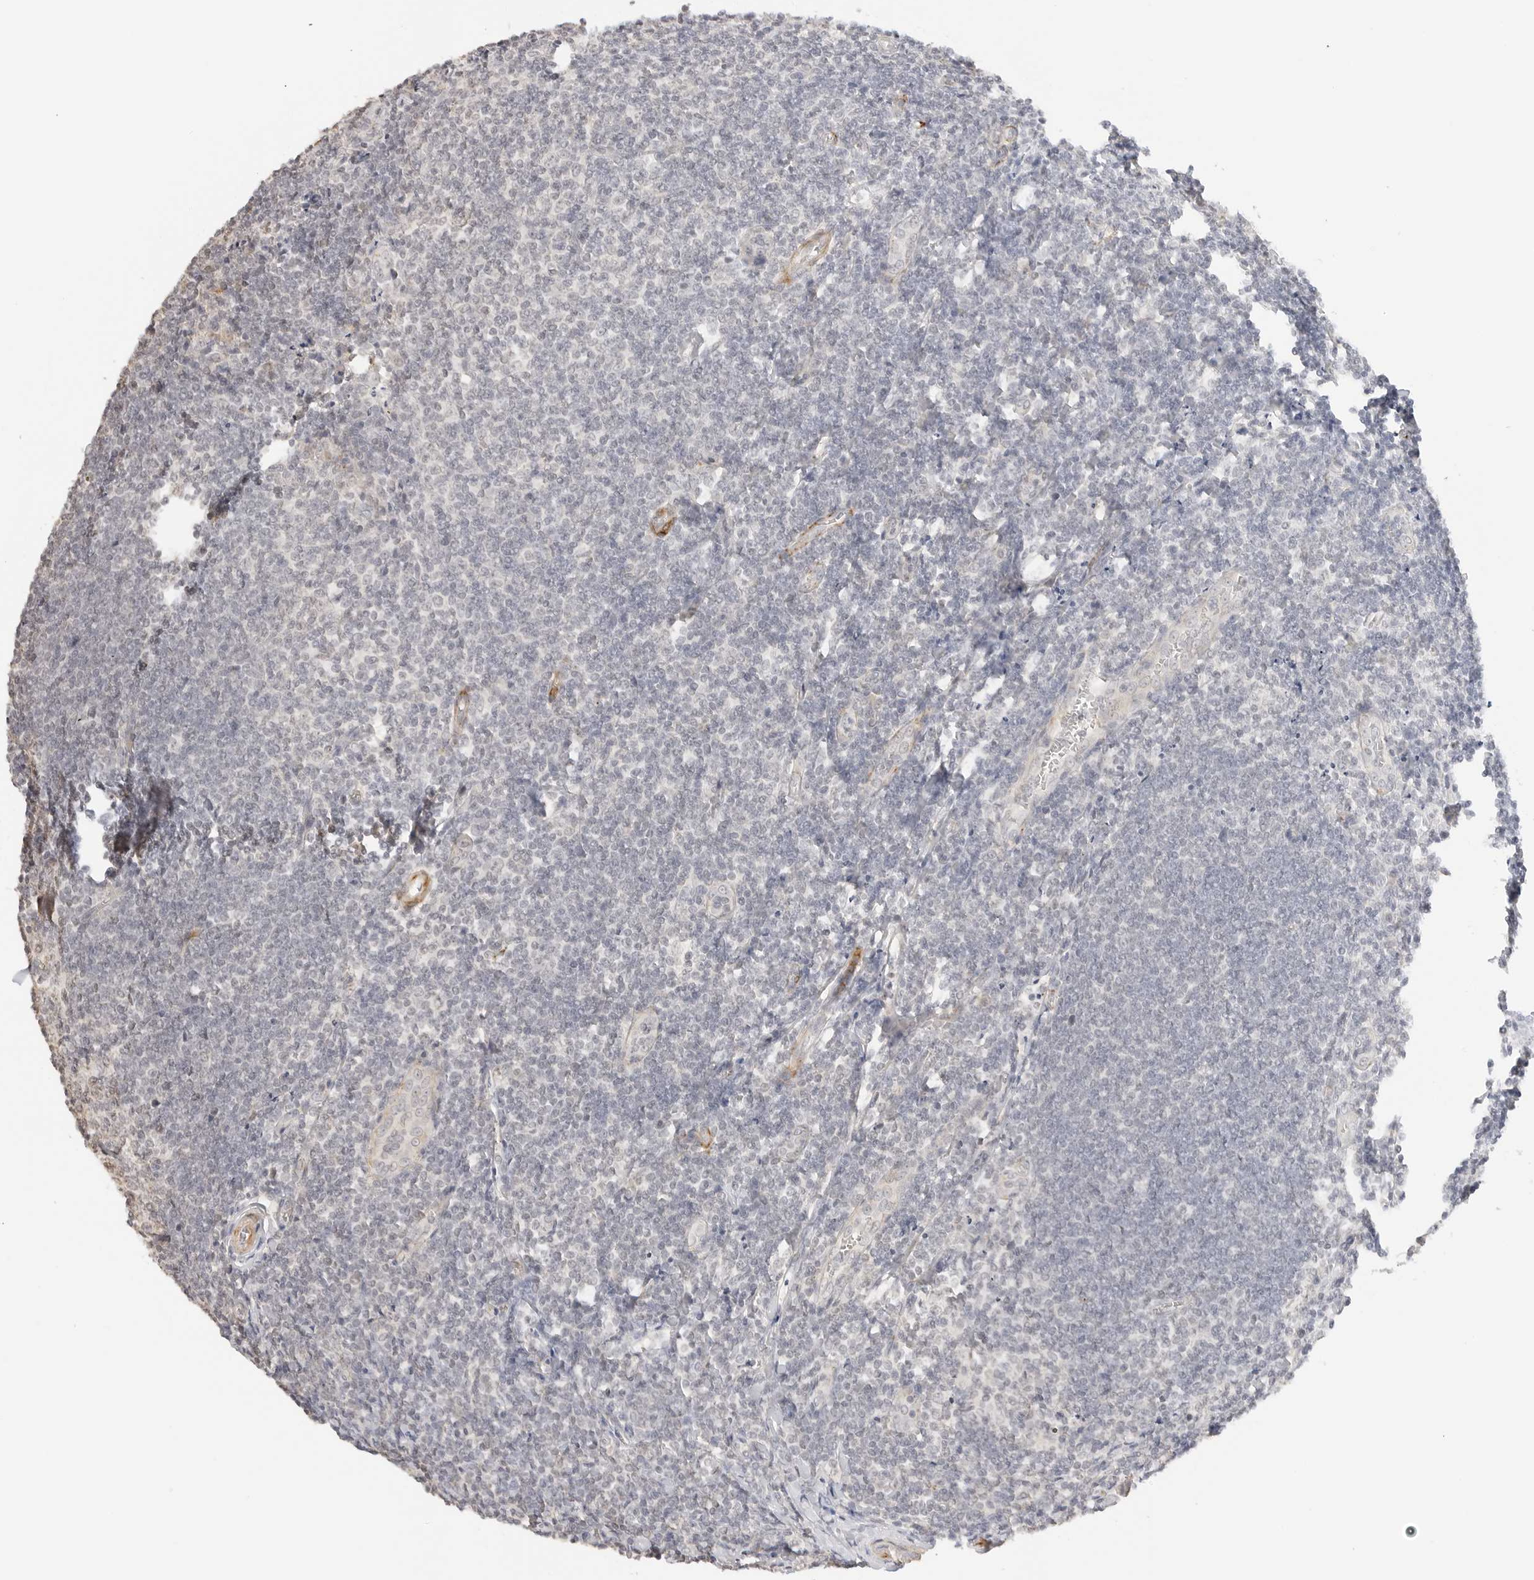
{"staining": {"intensity": "negative", "quantity": "none", "location": "none"}, "tissue": "tonsil", "cell_type": "Germinal center cells", "image_type": "normal", "snomed": [{"axis": "morphology", "description": "Normal tissue, NOS"}, {"axis": "topography", "description": "Tonsil"}], "caption": "High magnification brightfield microscopy of normal tonsil stained with DAB (brown) and counterstained with hematoxylin (blue): germinal center cells show no significant positivity. The staining was performed using DAB to visualize the protein expression in brown, while the nuclei were stained in blue with hematoxylin (Magnification: 20x).", "gene": "PCDH19", "patient": {"sex": "male", "age": 27}}